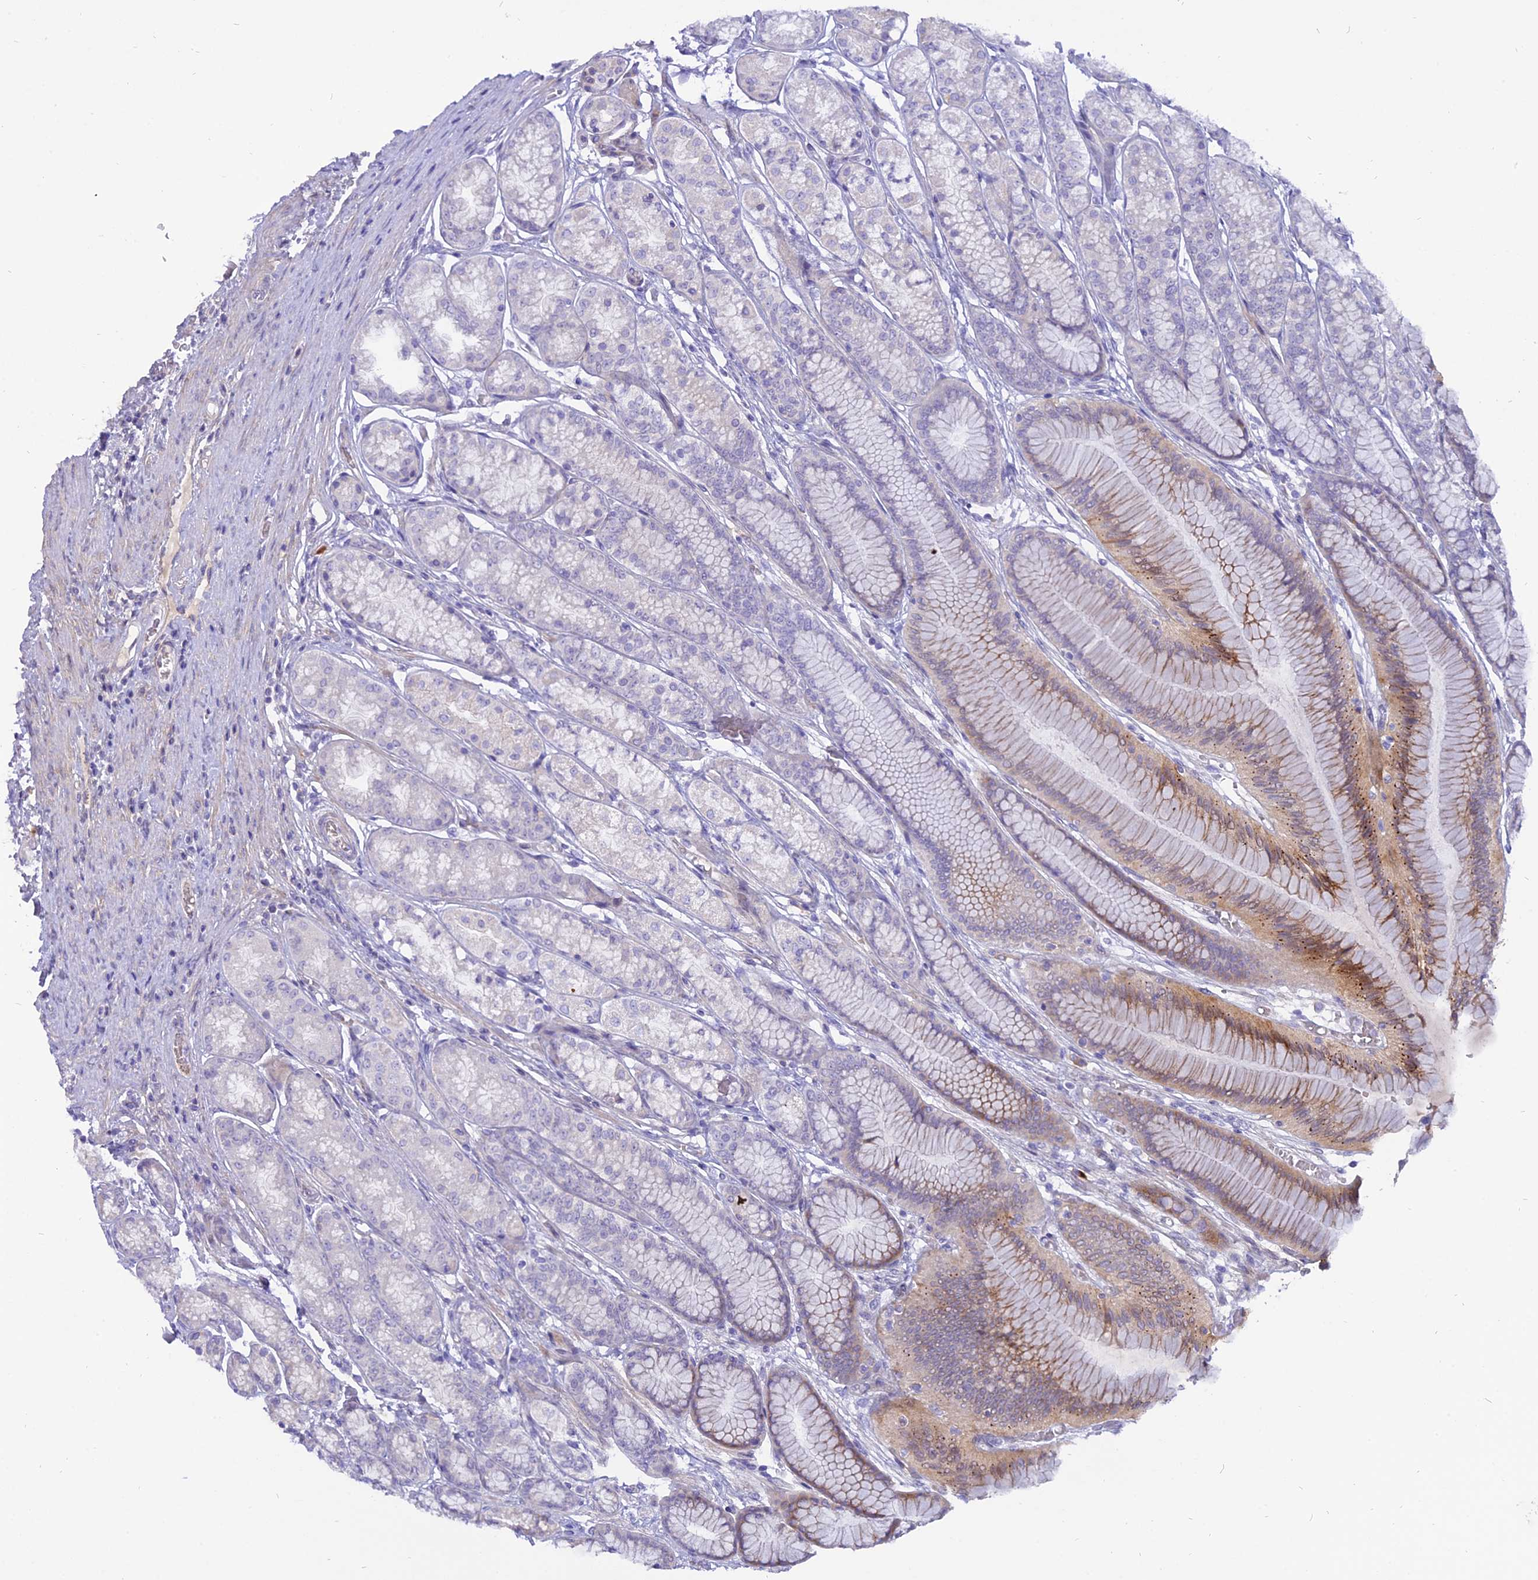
{"staining": {"intensity": "moderate", "quantity": "<25%", "location": "cytoplasmic/membranous"}, "tissue": "stomach", "cell_type": "Glandular cells", "image_type": "normal", "snomed": [{"axis": "morphology", "description": "Normal tissue, NOS"}, {"axis": "morphology", "description": "Adenocarcinoma, NOS"}, {"axis": "morphology", "description": "Adenocarcinoma, High grade"}, {"axis": "topography", "description": "Stomach, upper"}, {"axis": "topography", "description": "Stomach"}], "caption": "Approximately <25% of glandular cells in normal human stomach display moderate cytoplasmic/membranous protein staining as visualized by brown immunohistochemical staining.", "gene": "MBD3L1", "patient": {"sex": "female", "age": 65}}